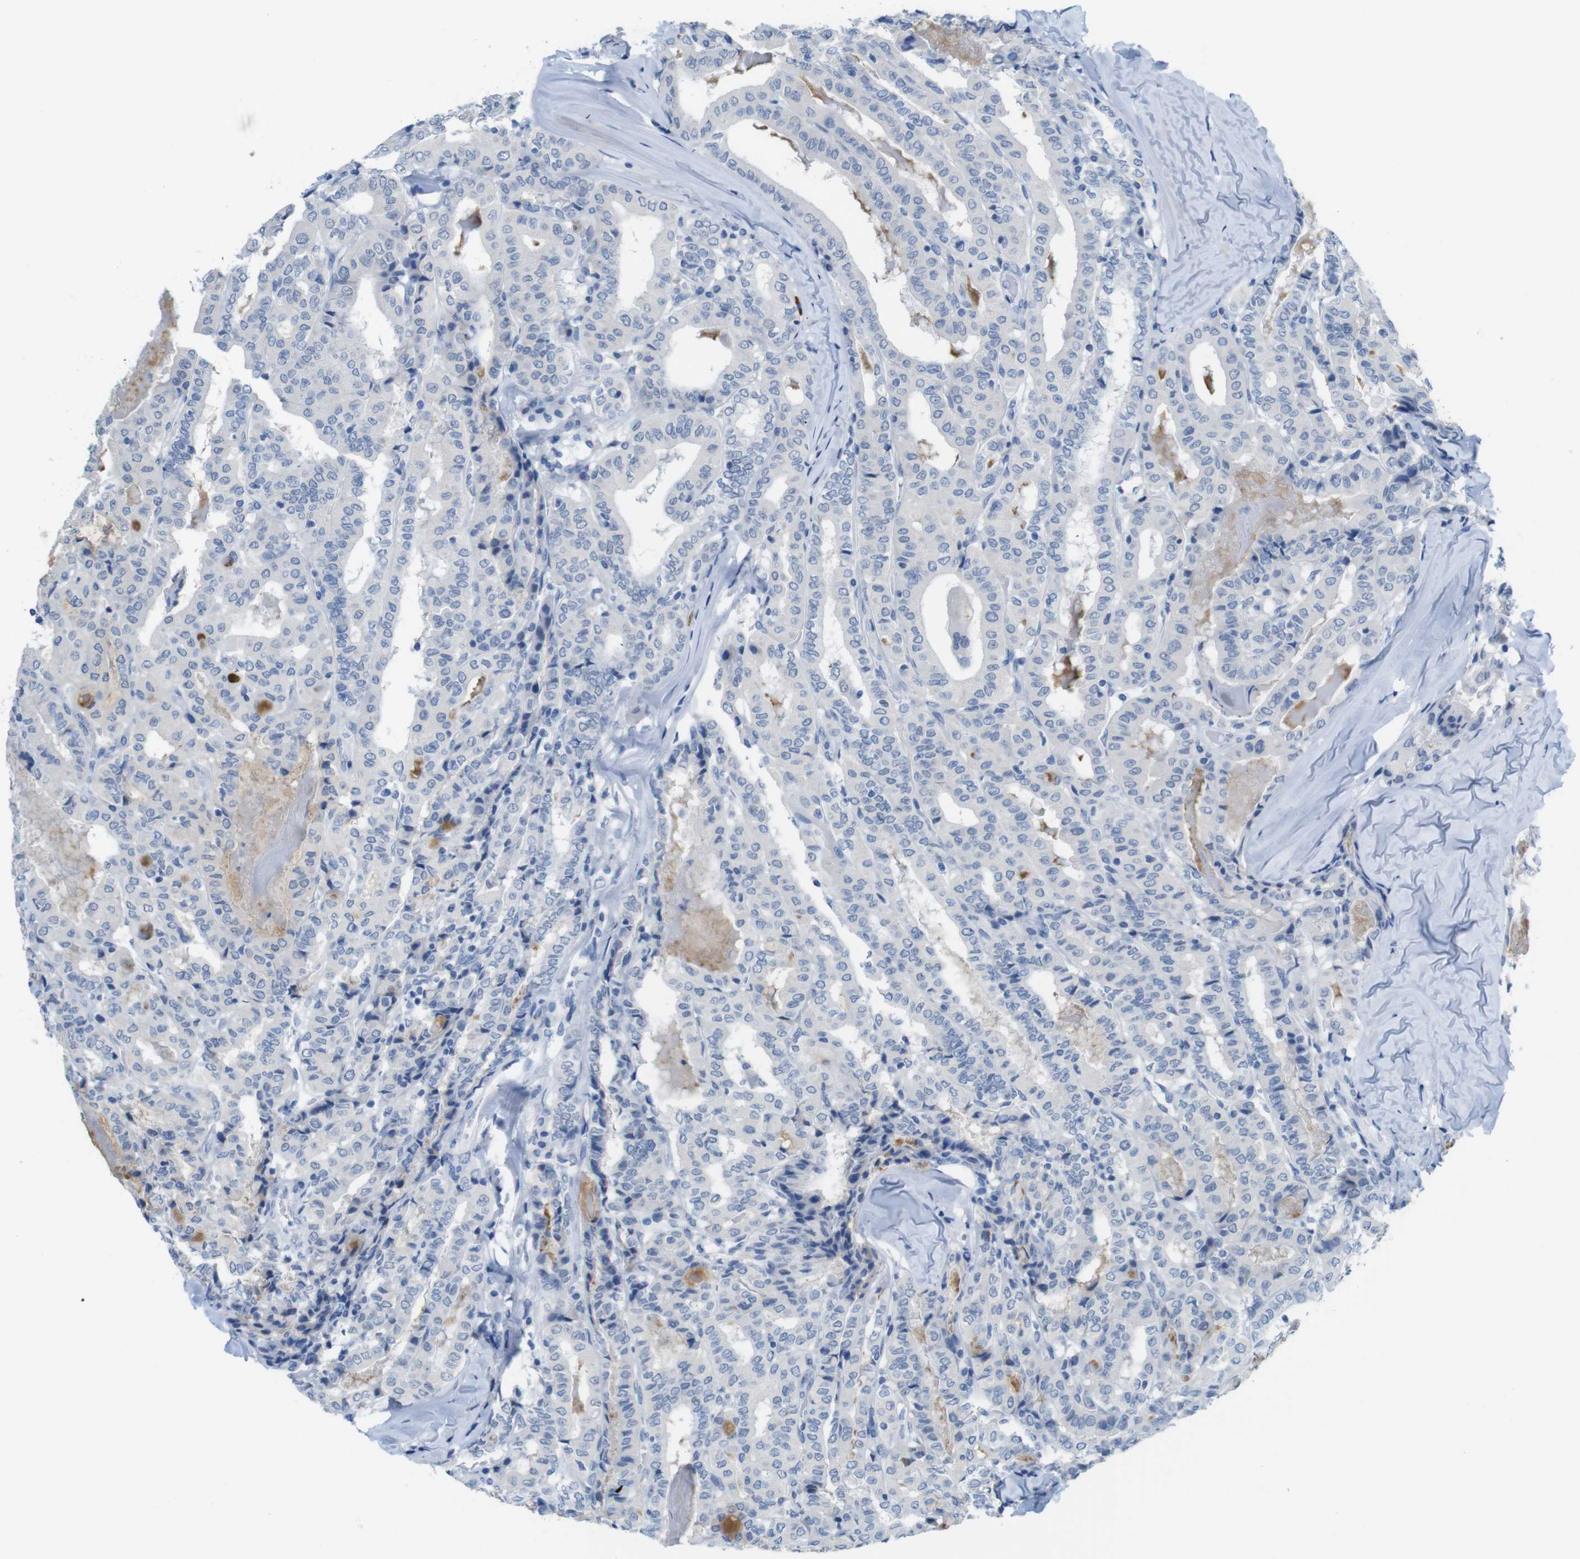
{"staining": {"intensity": "negative", "quantity": "none", "location": "none"}, "tissue": "thyroid cancer", "cell_type": "Tumor cells", "image_type": "cancer", "snomed": [{"axis": "morphology", "description": "Papillary adenocarcinoma, NOS"}, {"axis": "topography", "description": "Thyroid gland"}], "caption": "DAB (3,3'-diaminobenzidine) immunohistochemical staining of human thyroid papillary adenocarcinoma displays no significant positivity in tumor cells. (DAB immunohistochemistry (IHC), high magnification).", "gene": "OPN1SW", "patient": {"sex": "female", "age": 42}}